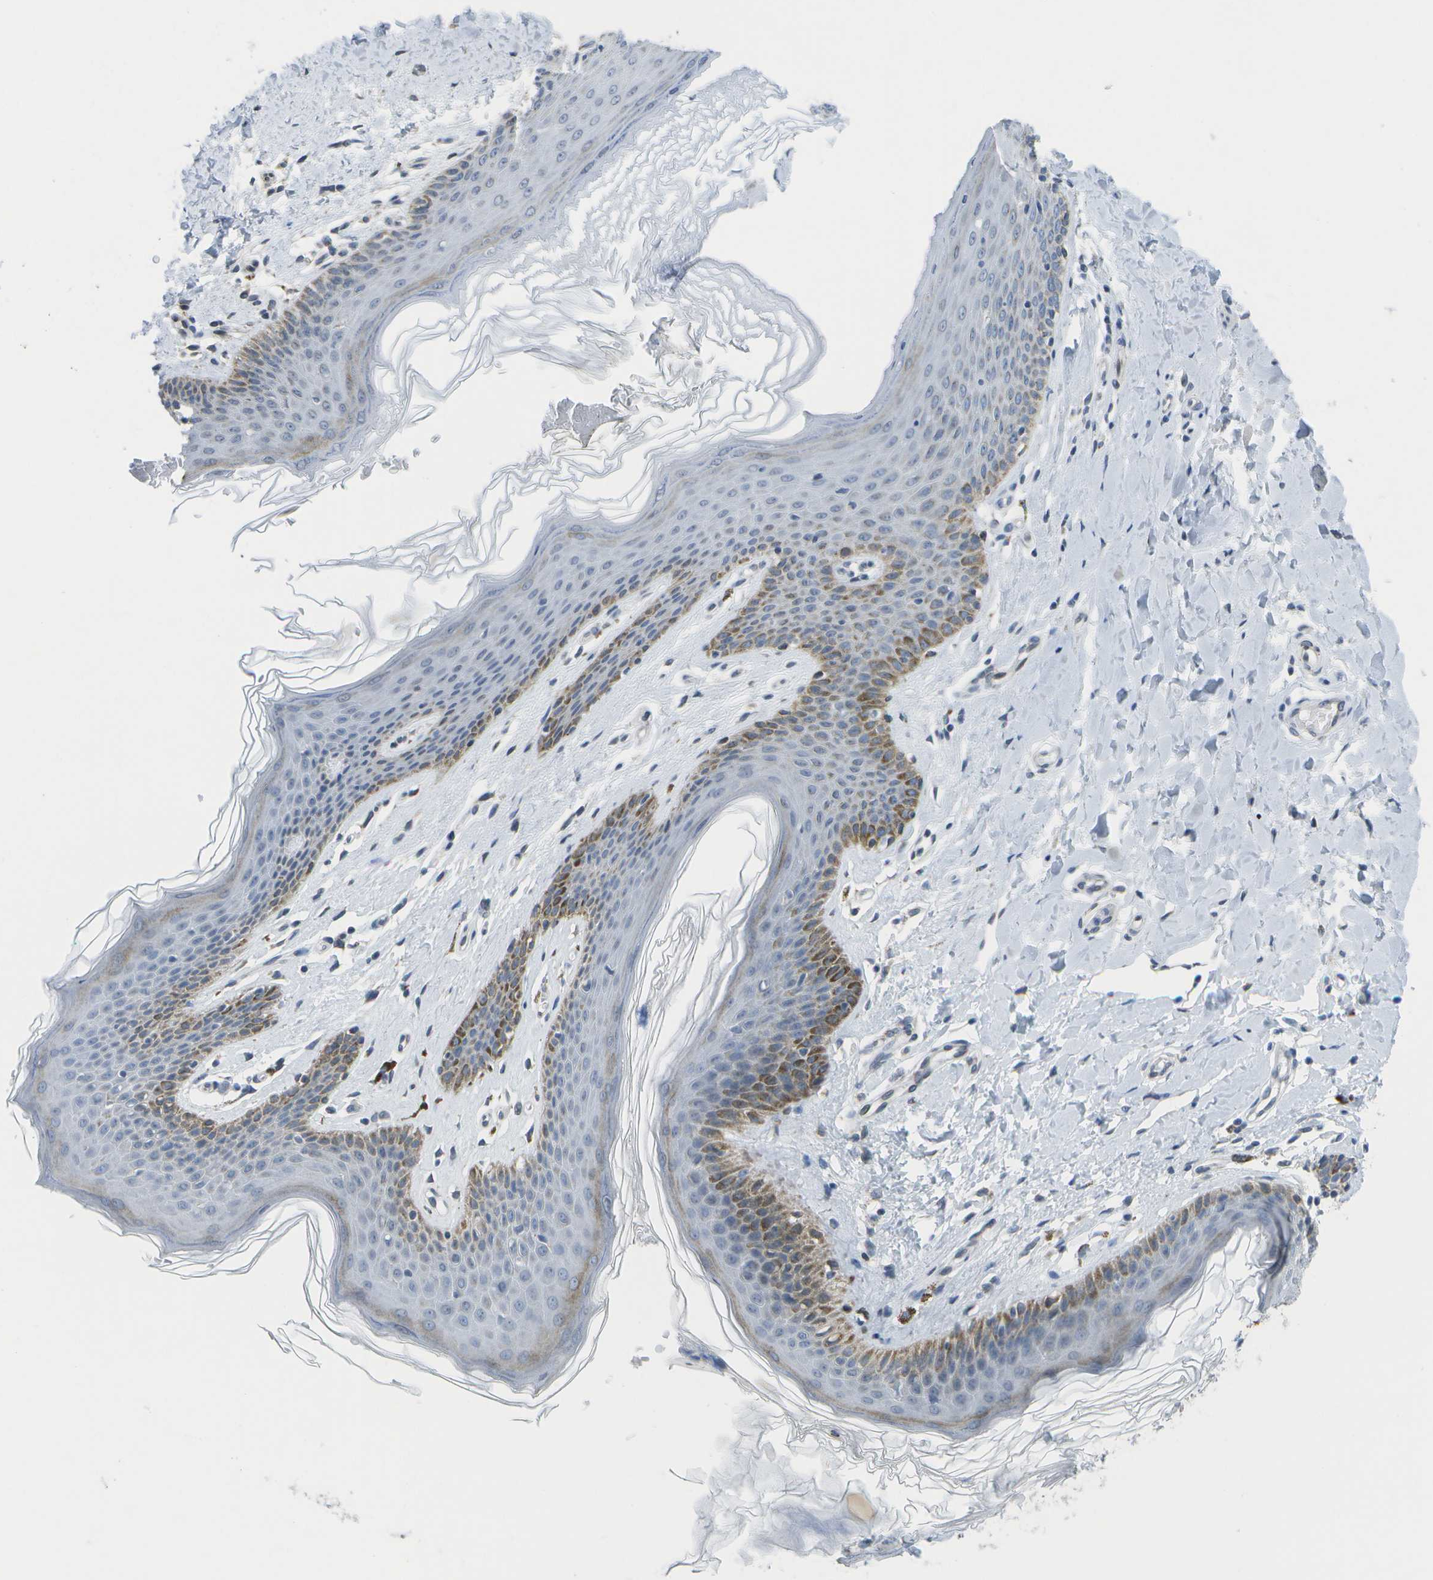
{"staining": {"intensity": "moderate", "quantity": "<25%", "location": "cytoplasmic/membranous"}, "tissue": "skin", "cell_type": "Epidermal cells", "image_type": "normal", "snomed": [{"axis": "morphology", "description": "Normal tissue, NOS"}, {"axis": "topography", "description": "Vulva"}], "caption": "Immunohistochemistry (DAB) staining of normal human skin shows moderate cytoplasmic/membranous protein positivity in about <25% of epidermal cells. Nuclei are stained in blue.", "gene": "TMEM223", "patient": {"sex": "female", "age": 66}}